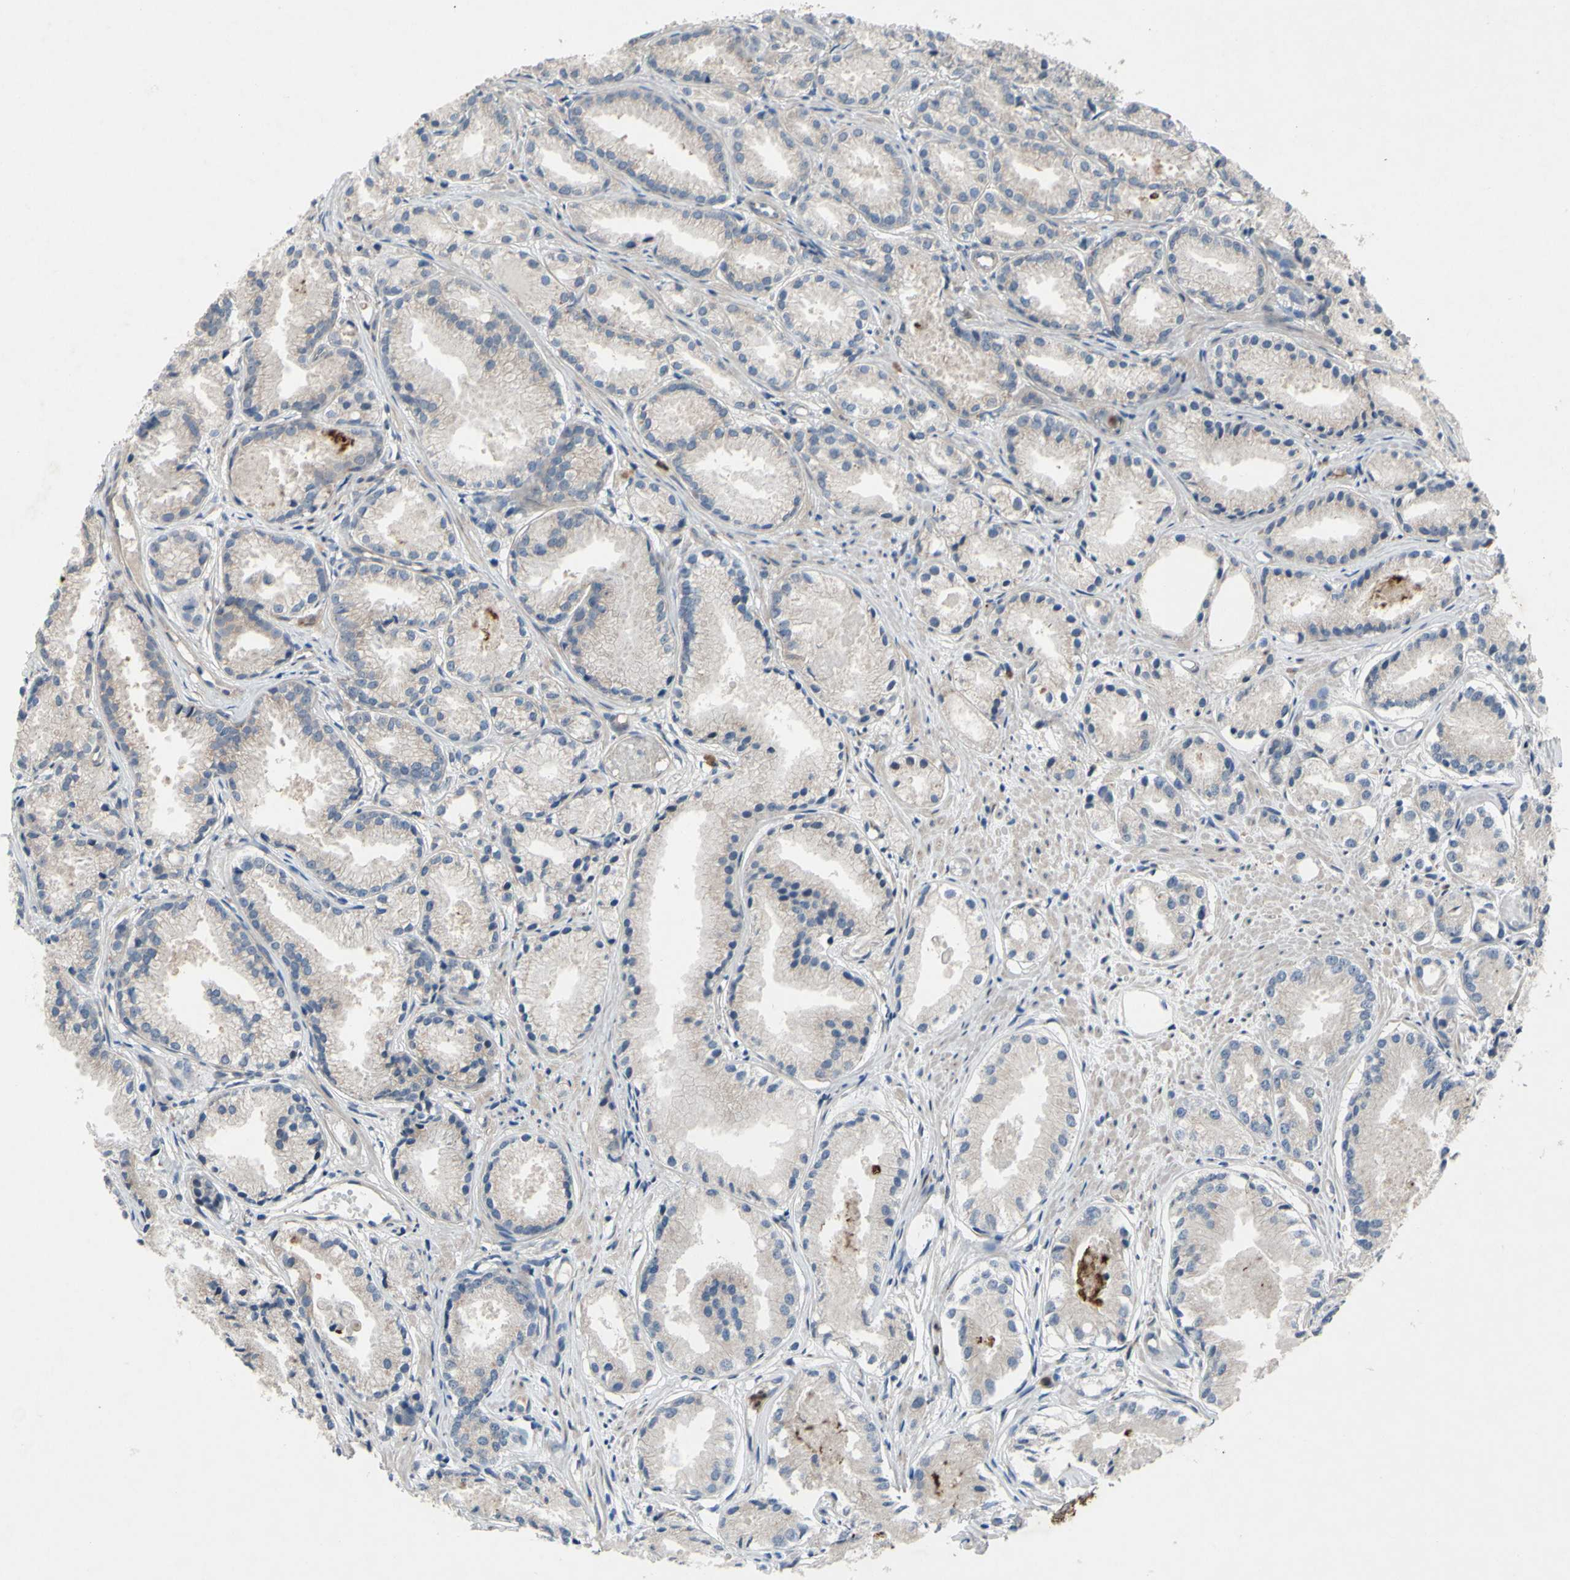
{"staining": {"intensity": "weak", "quantity": ">75%", "location": "cytoplasmic/membranous"}, "tissue": "prostate cancer", "cell_type": "Tumor cells", "image_type": "cancer", "snomed": [{"axis": "morphology", "description": "Adenocarcinoma, Low grade"}, {"axis": "topography", "description": "Prostate"}], "caption": "A photomicrograph showing weak cytoplasmic/membranous staining in about >75% of tumor cells in prostate low-grade adenocarcinoma, as visualized by brown immunohistochemical staining.", "gene": "GRAMD2B", "patient": {"sex": "male", "age": 72}}